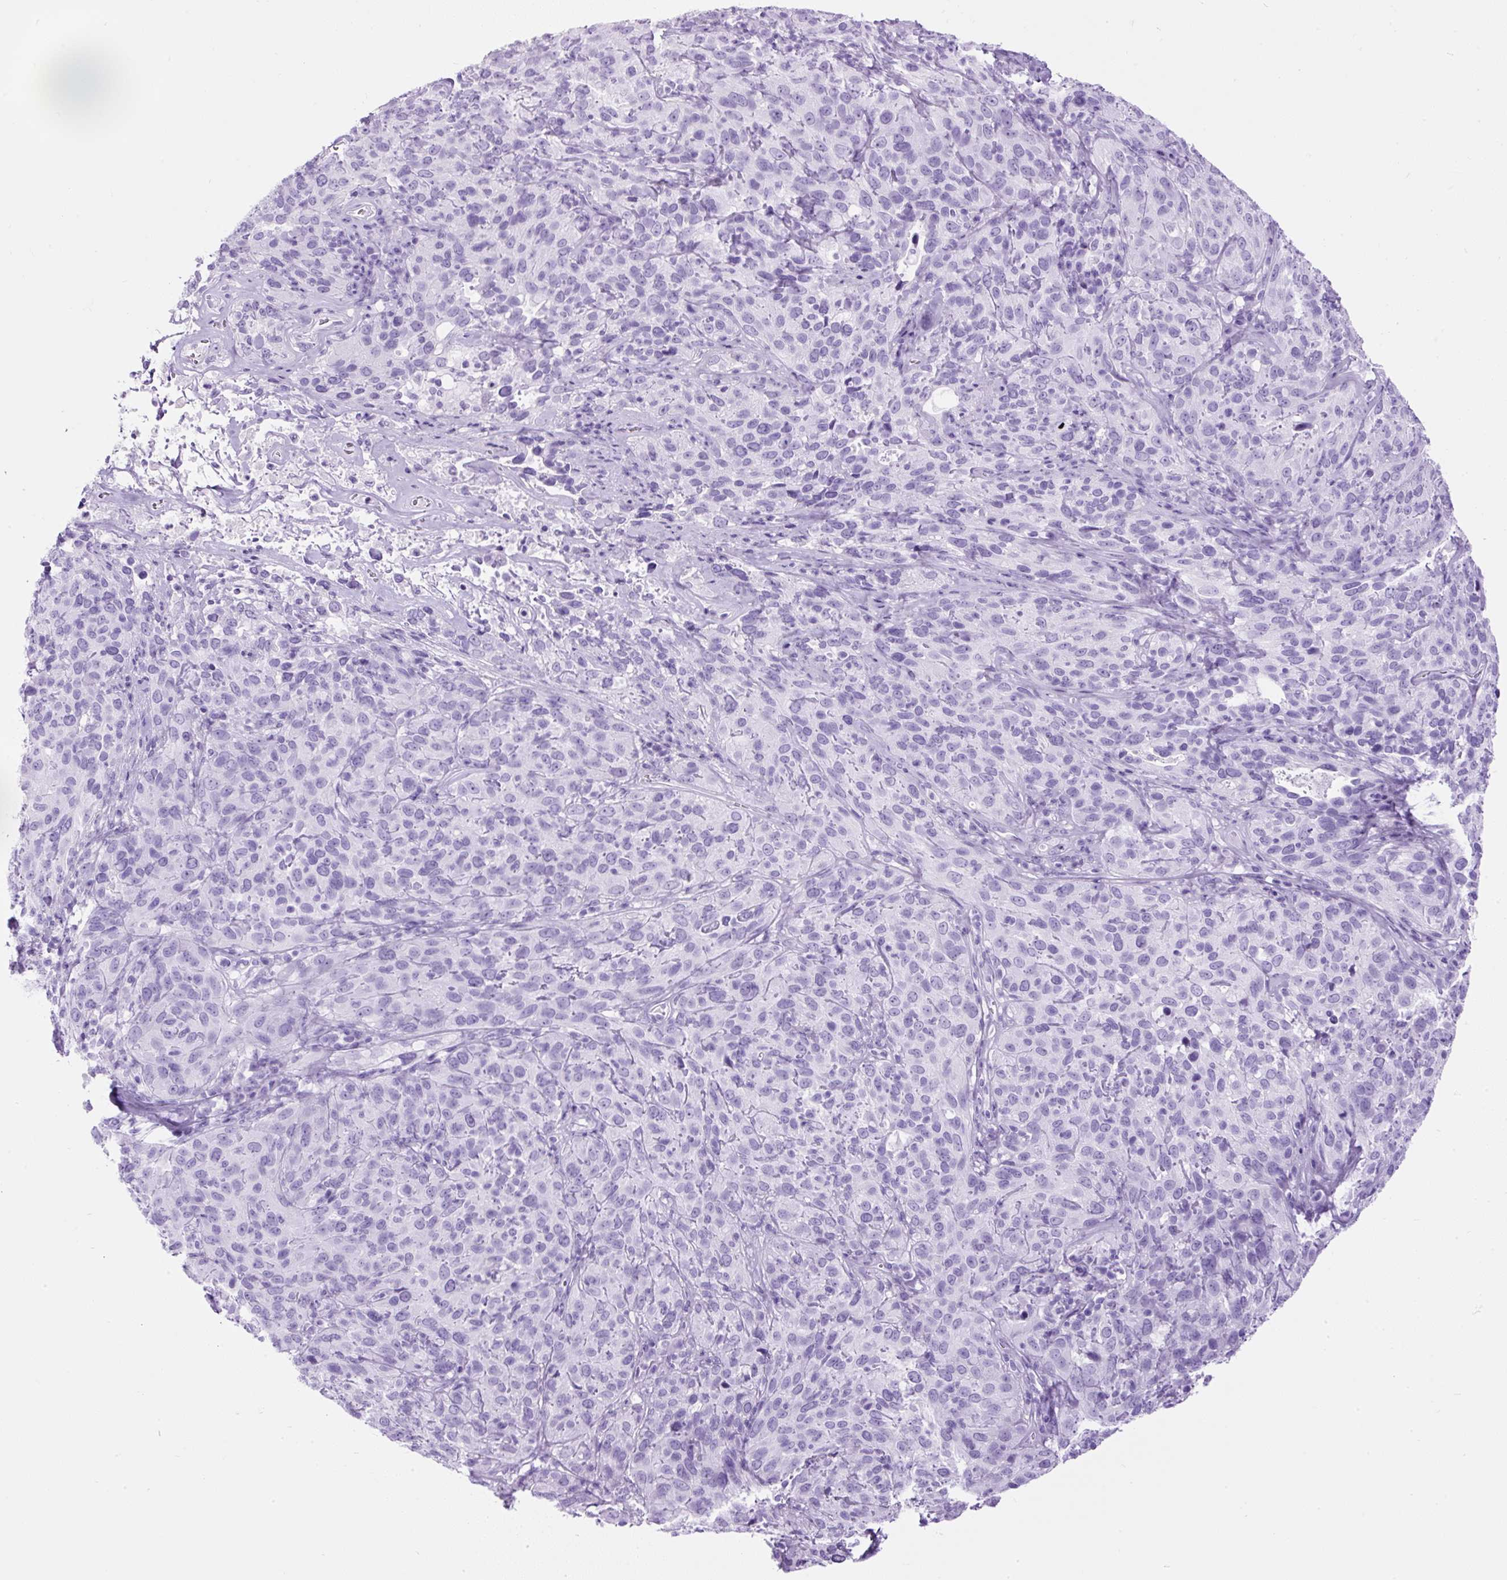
{"staining": {"intensity": "negative", "quantity": "none", "location": "none"}, "tissue": "cervical cancer", "cell_type": "Tumor cells", "image_type": "cancer", "snomed": [{"axis": "morphology", "description": "Squamous cell carcinoma, NOS"}, {"axis": "topography", "description": "Cervix"}], "caption": "An IHC photomicrograph of cervical squamous cell carcinoma is shown. There is no staining in tumor cells of cervical squamous cell carcinoma.", "gene": "CEL", "patient": {"sex": "female", "age": 51}}